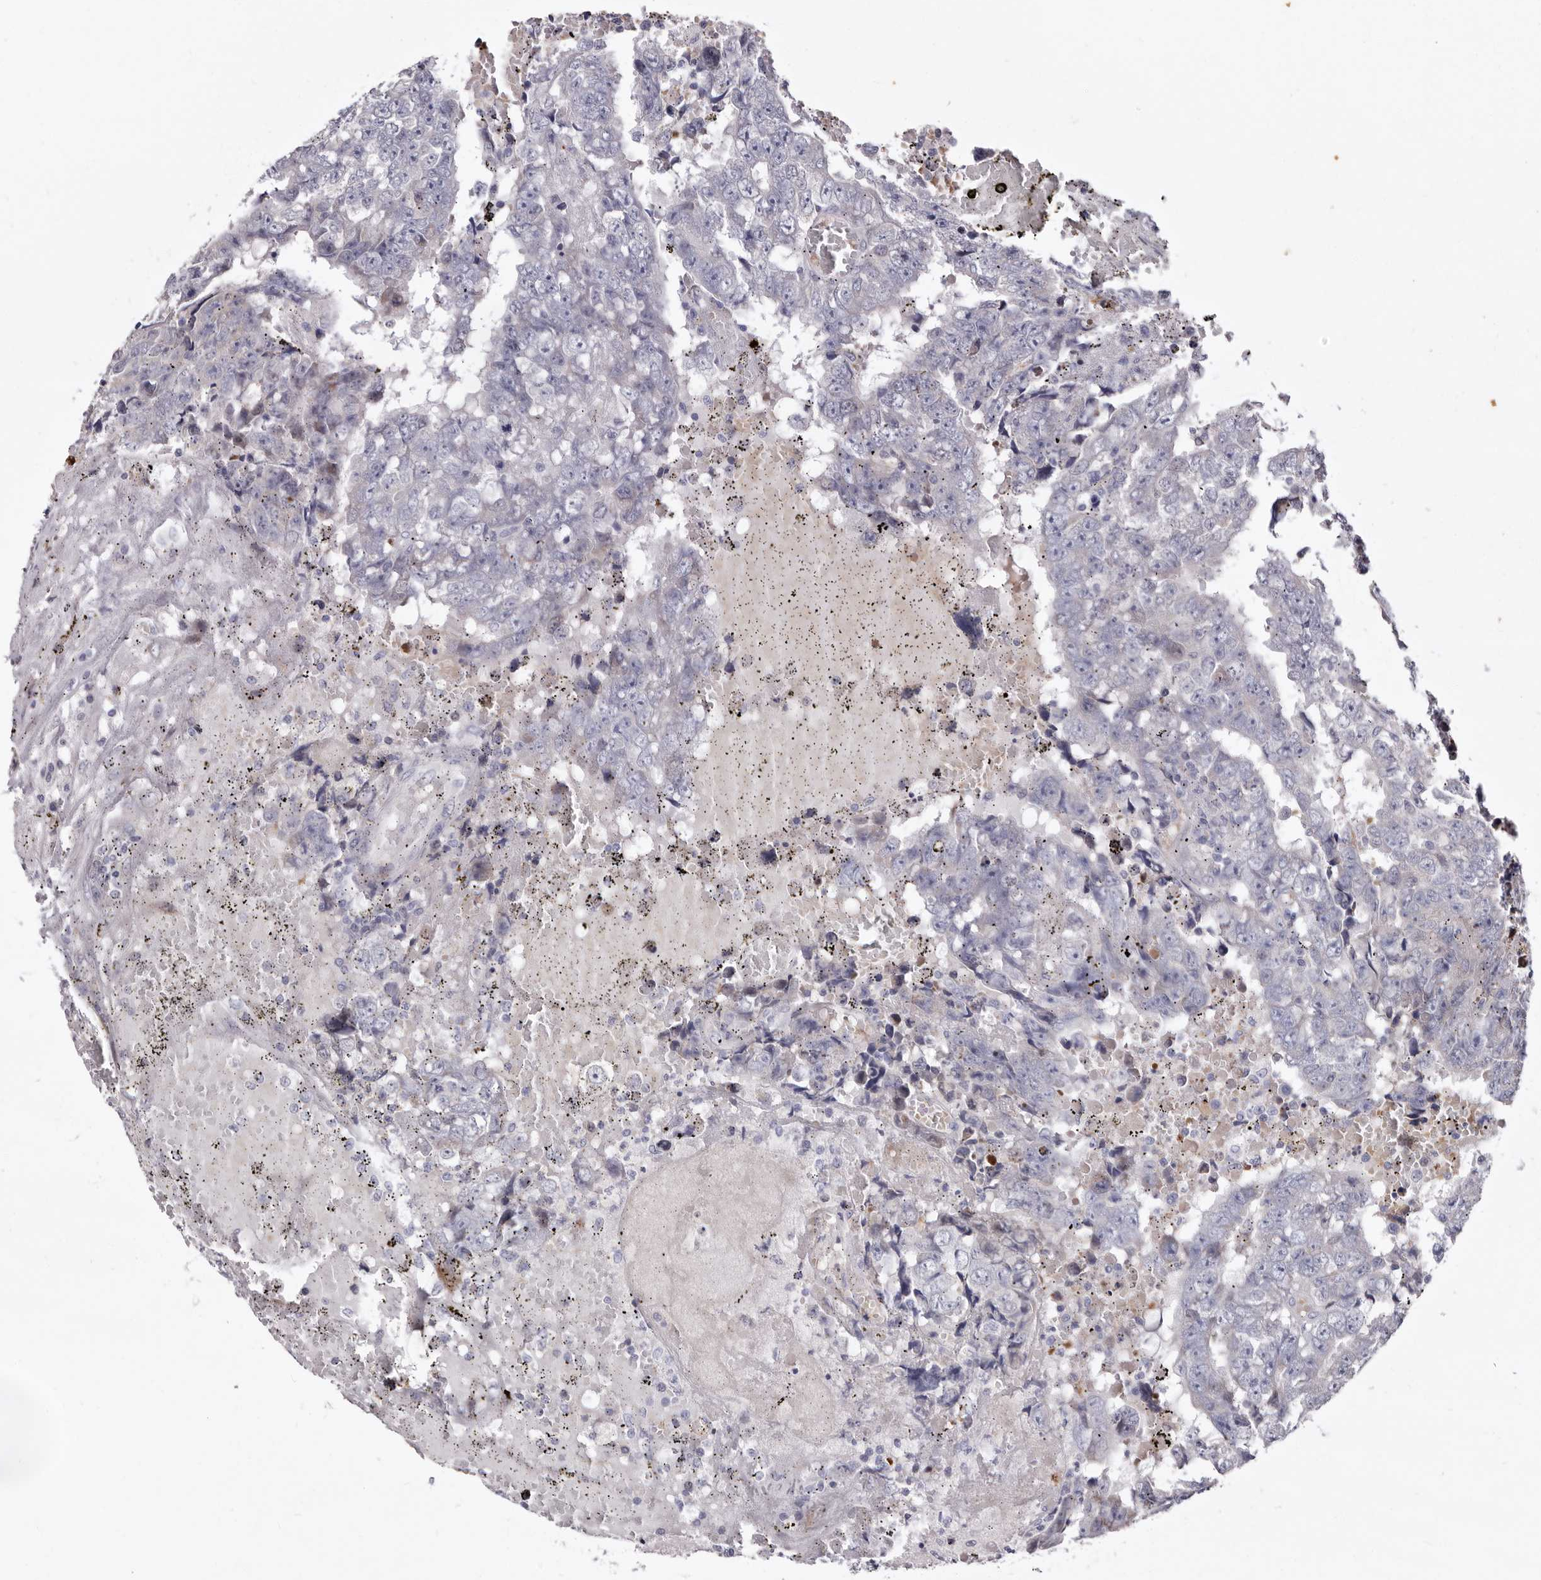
{"staining": {"intensity": "negative", "quantity": "none", "location": "none"}, "tissue": "testis cancer", "cell_type": "Tumor cells", "image_type": "cancer", "snomed": [{"axis": "morphology", "description": "Carcinoma, Embryonal, NOS"}, {"axis": "topography", "description": "Testis"}], "caption": "IHC of human testis embryonal carcinoma exhibits no positivity in tumor cells.", "gene": "WEE2", "patient": {"sex": "male", "age": 25}}